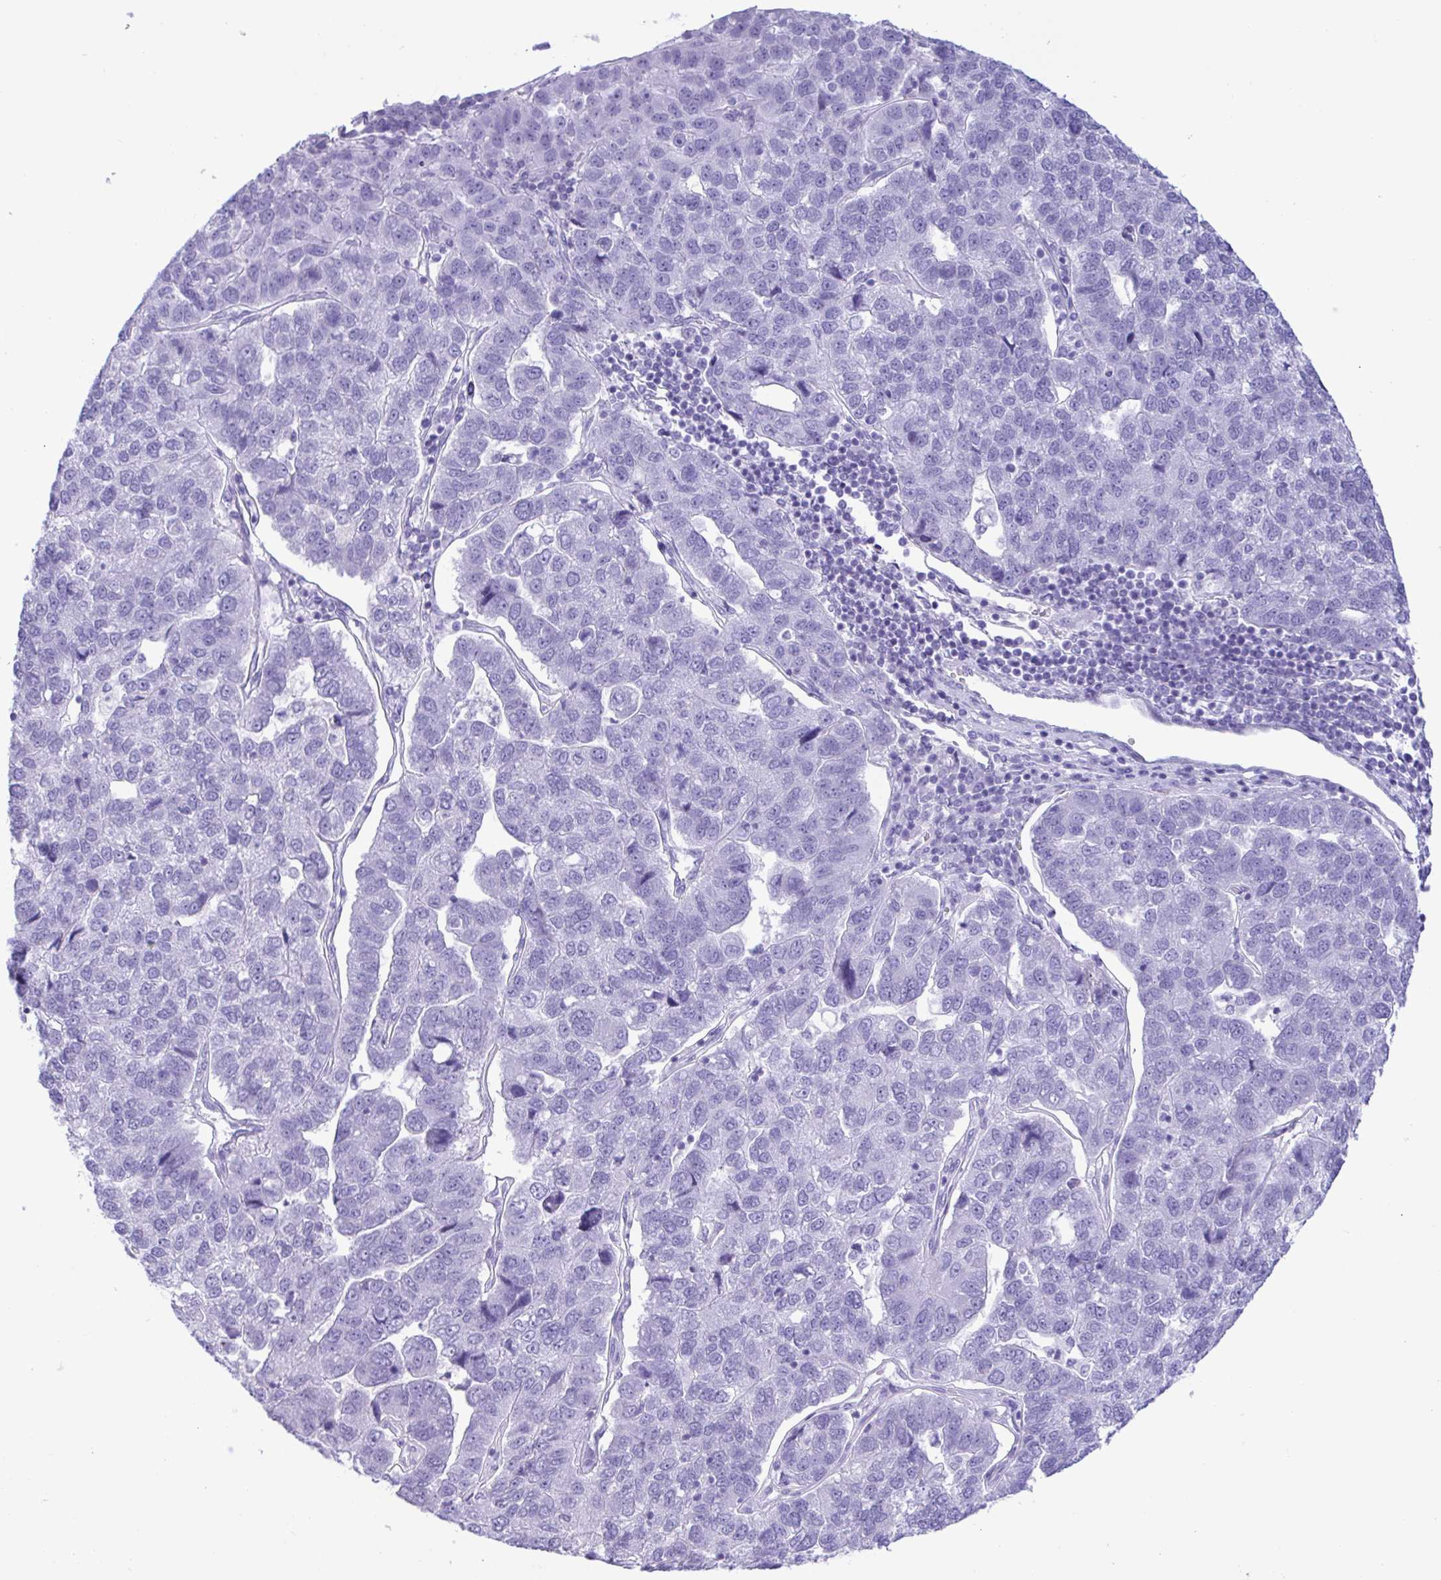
{"staining": {"intensity": "negative", "quantity": "none", "location": "none"}, "tissue": "pancreatic cancer", "cell_type": "Tumor cells", "image_type": "cancer", "snomed": [{"axis": "morphology", "description": "Adenocarcinoma, NOS"}, {"axis": "topography", "description": "Pancreas"}], "caption": "Tumor cells show no significant staining in pancreatic cancer (adenocarcinoma). (Brightfield microscopy of DAB (3,3'-diaminobenzidine) immunohistochemistry (IHC) at high magnification).", "gene": "MRGPRG", "patient": {"sex": "female", "age": 61}}